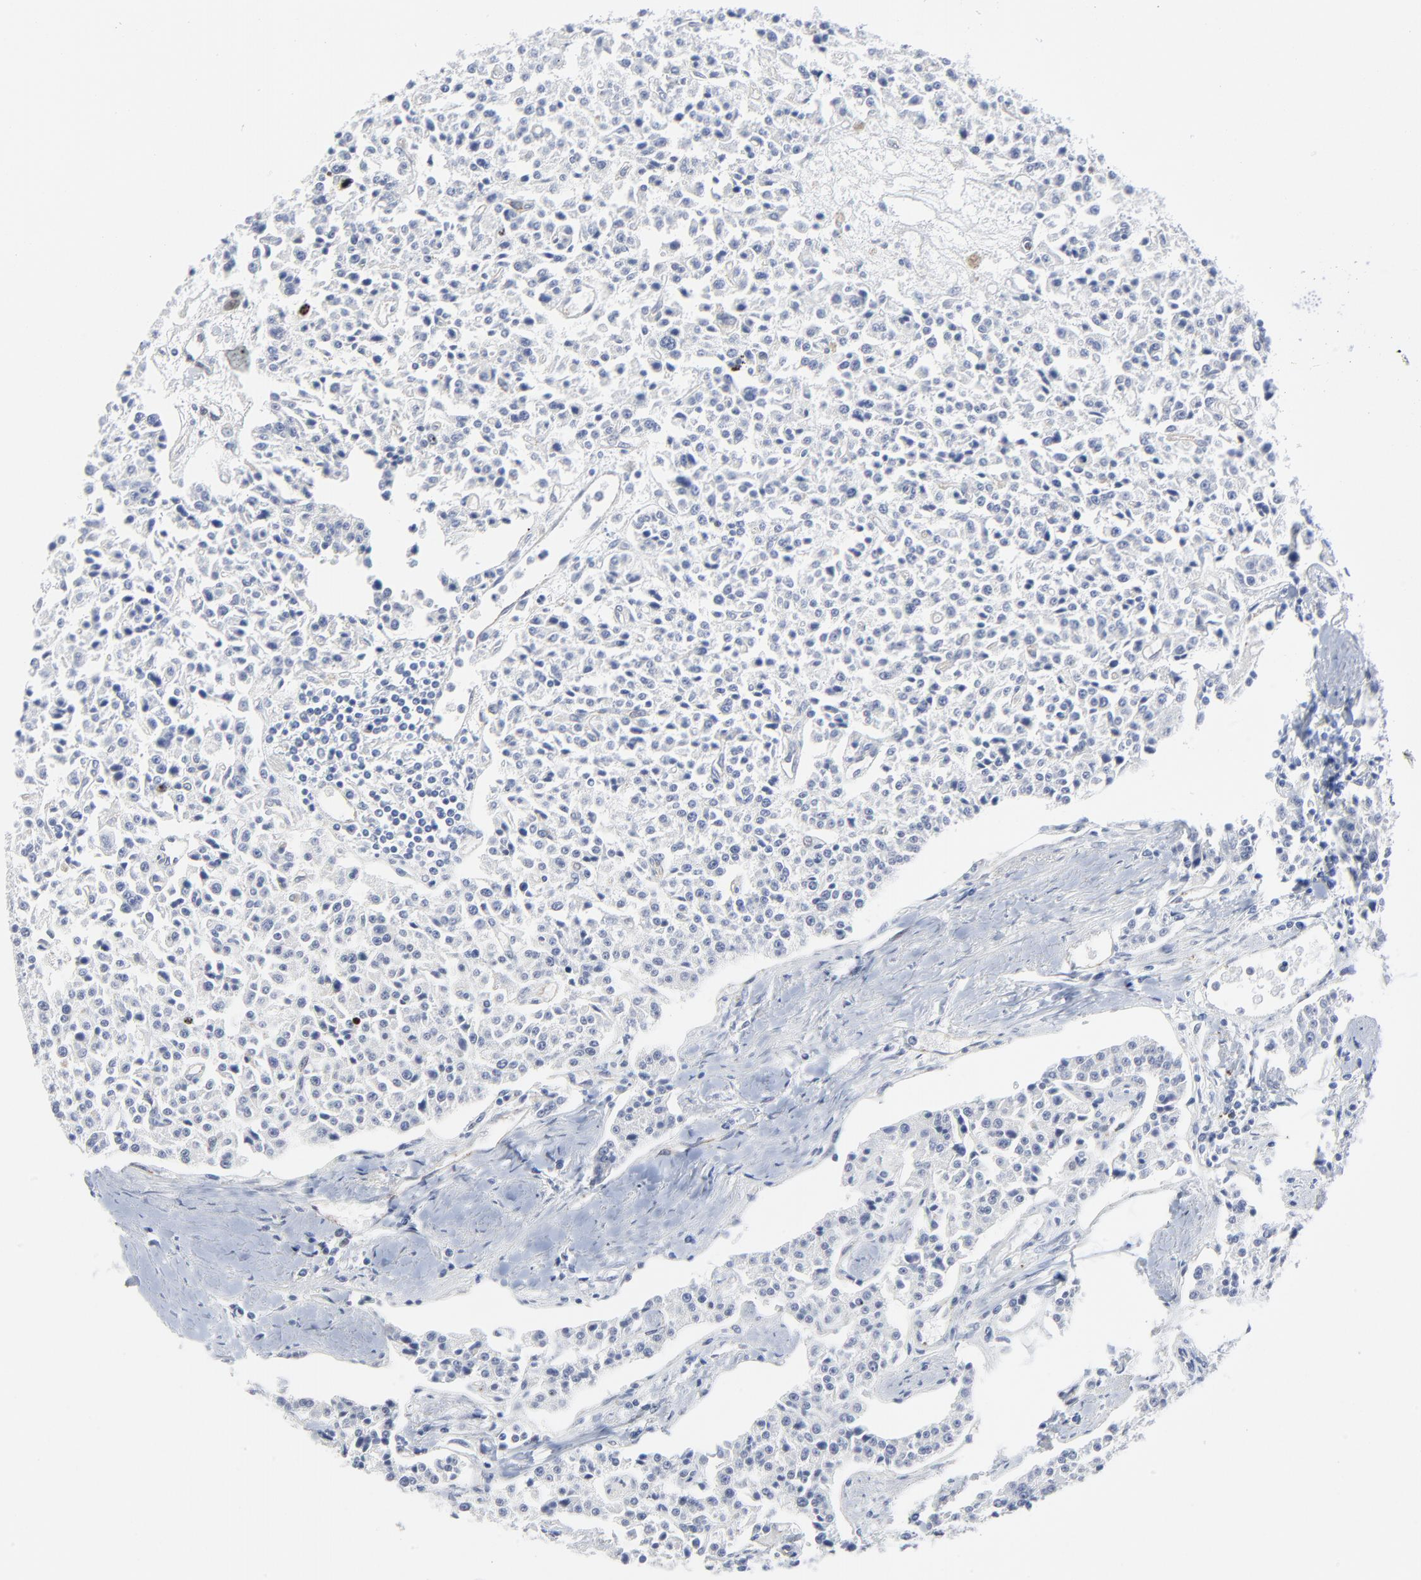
{"staining": {"intensity": "negative", "quantity": "none", "location": "none"}, "tissue": "carcinoid", "cell_type": "Tumor cells", "image_type": "cancer", "snomed": [{"axis": "morphology", "description": "Carcinoid, malignant, NOS"}, {"axis": "topography", "description": "Stomach"}], "caption": "Immunohistochemistry photomicrograph of malignant carcinoid stained for a protein (brown), which displays no staining in tumor cells. The staining was performed using DAB to visualize the protein expression in brown, while the nuclei were stained in blue with hematoxylin (Magnification: 20x).", "gene": "ZNF589", "patient": {"sex": "female", "age": 76}}